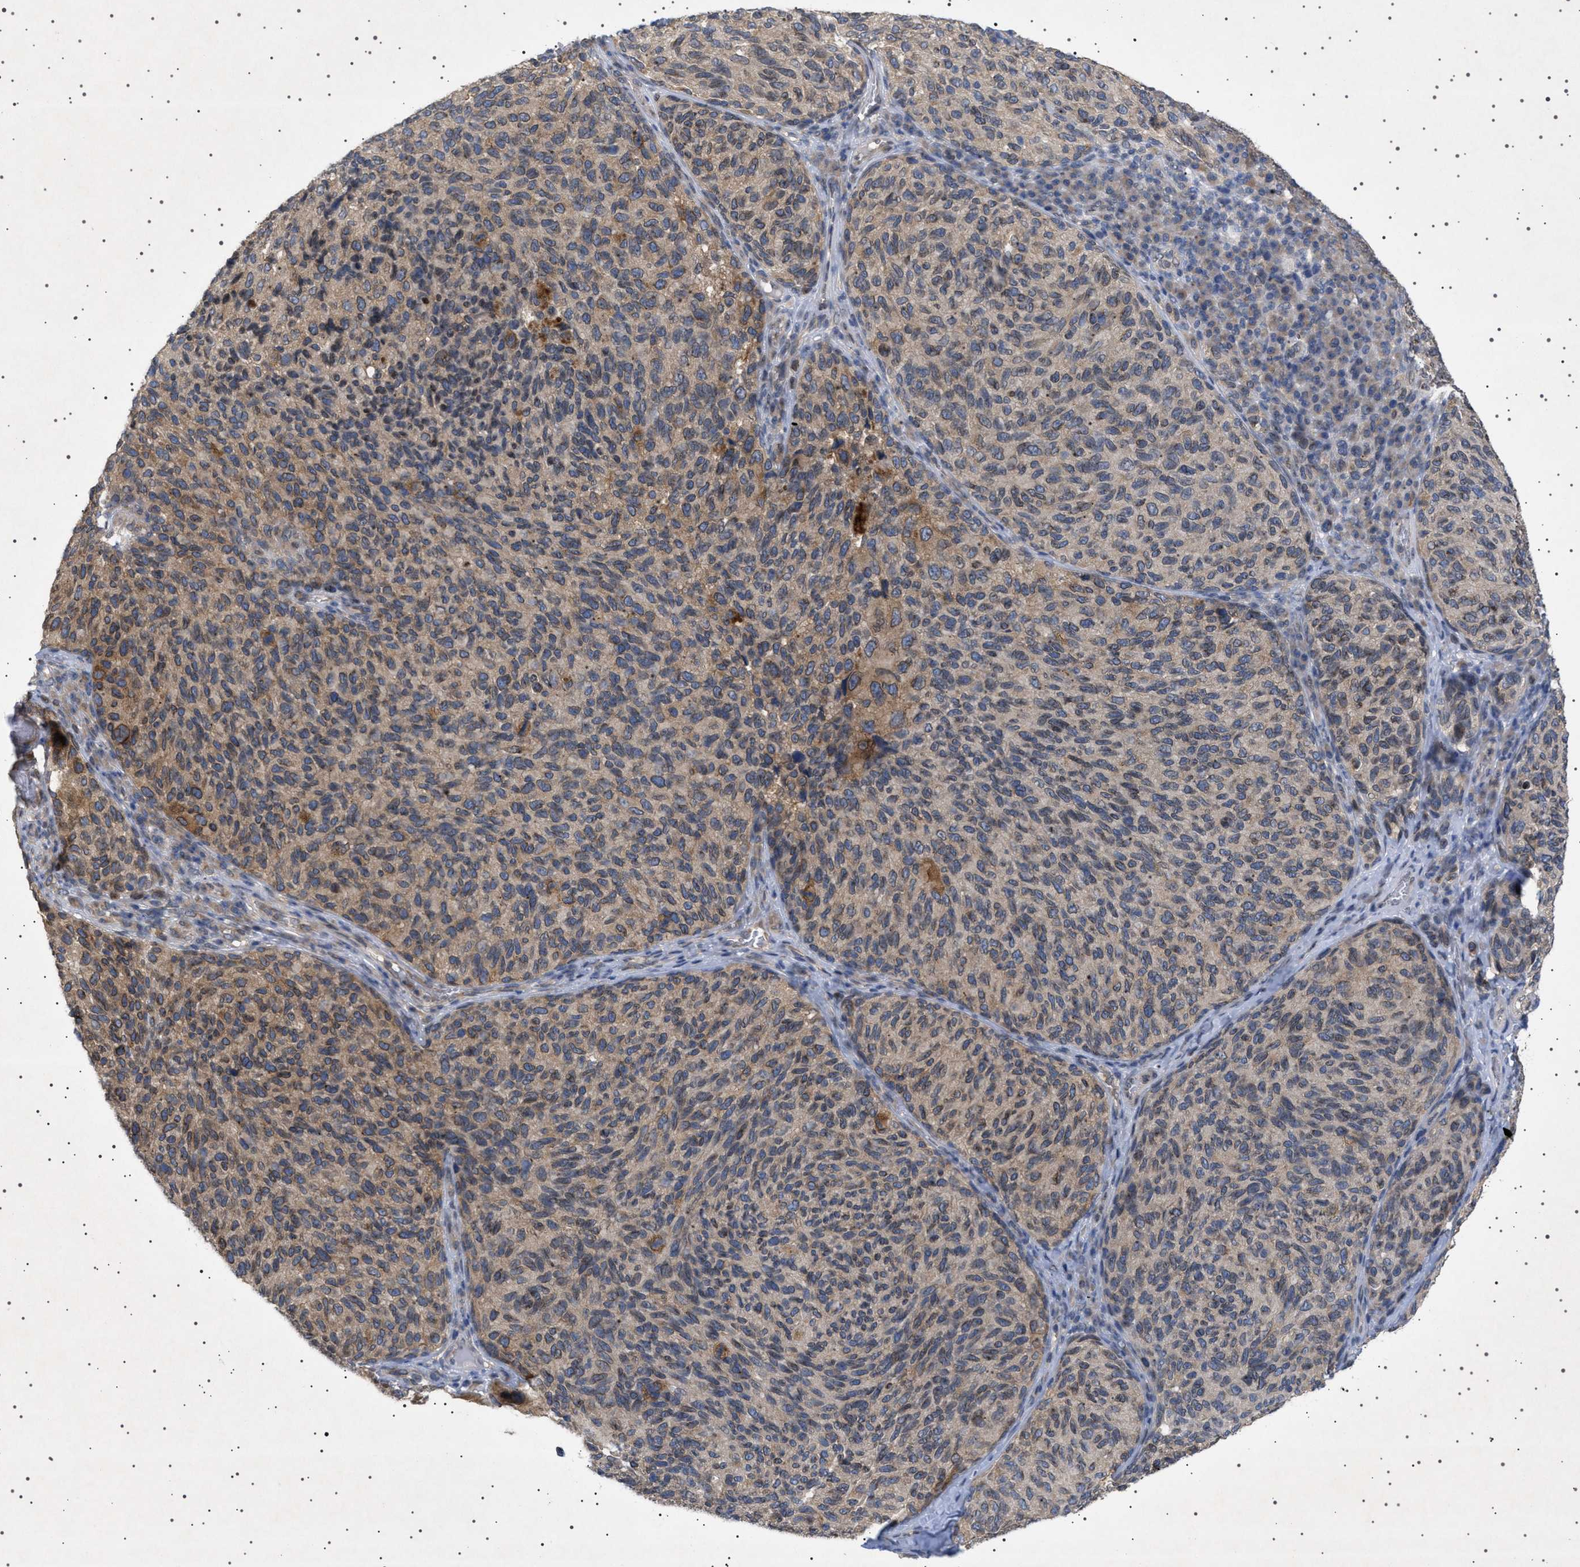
{"staining": {"intensity": "moderate", "quantity": "25%-75%", "location": "cytoplasmic/membranous,nuclear"}, "tissue": "melanoma", "cell_type": "Tumor cells", "image_type": "cancer", "snomed": [{"axis": "morphology", "description": "Malignant melanoma, NOS"}, {"axis": "topography", "description": "Skin"}], "caption": "Immunohistochemistry (IHC) histopathology image of neoplastic tissue: melanoma stained using IHC exhibits medium levels of moderate protein expression localized specifically in the cytoplasmic/membranous and nuclear of tumor cells, appearing as a cytoplasmic/membranous and nuclear brown color.", "gene": "NUP93", "patient": {"sex": "female", "age": 73}}